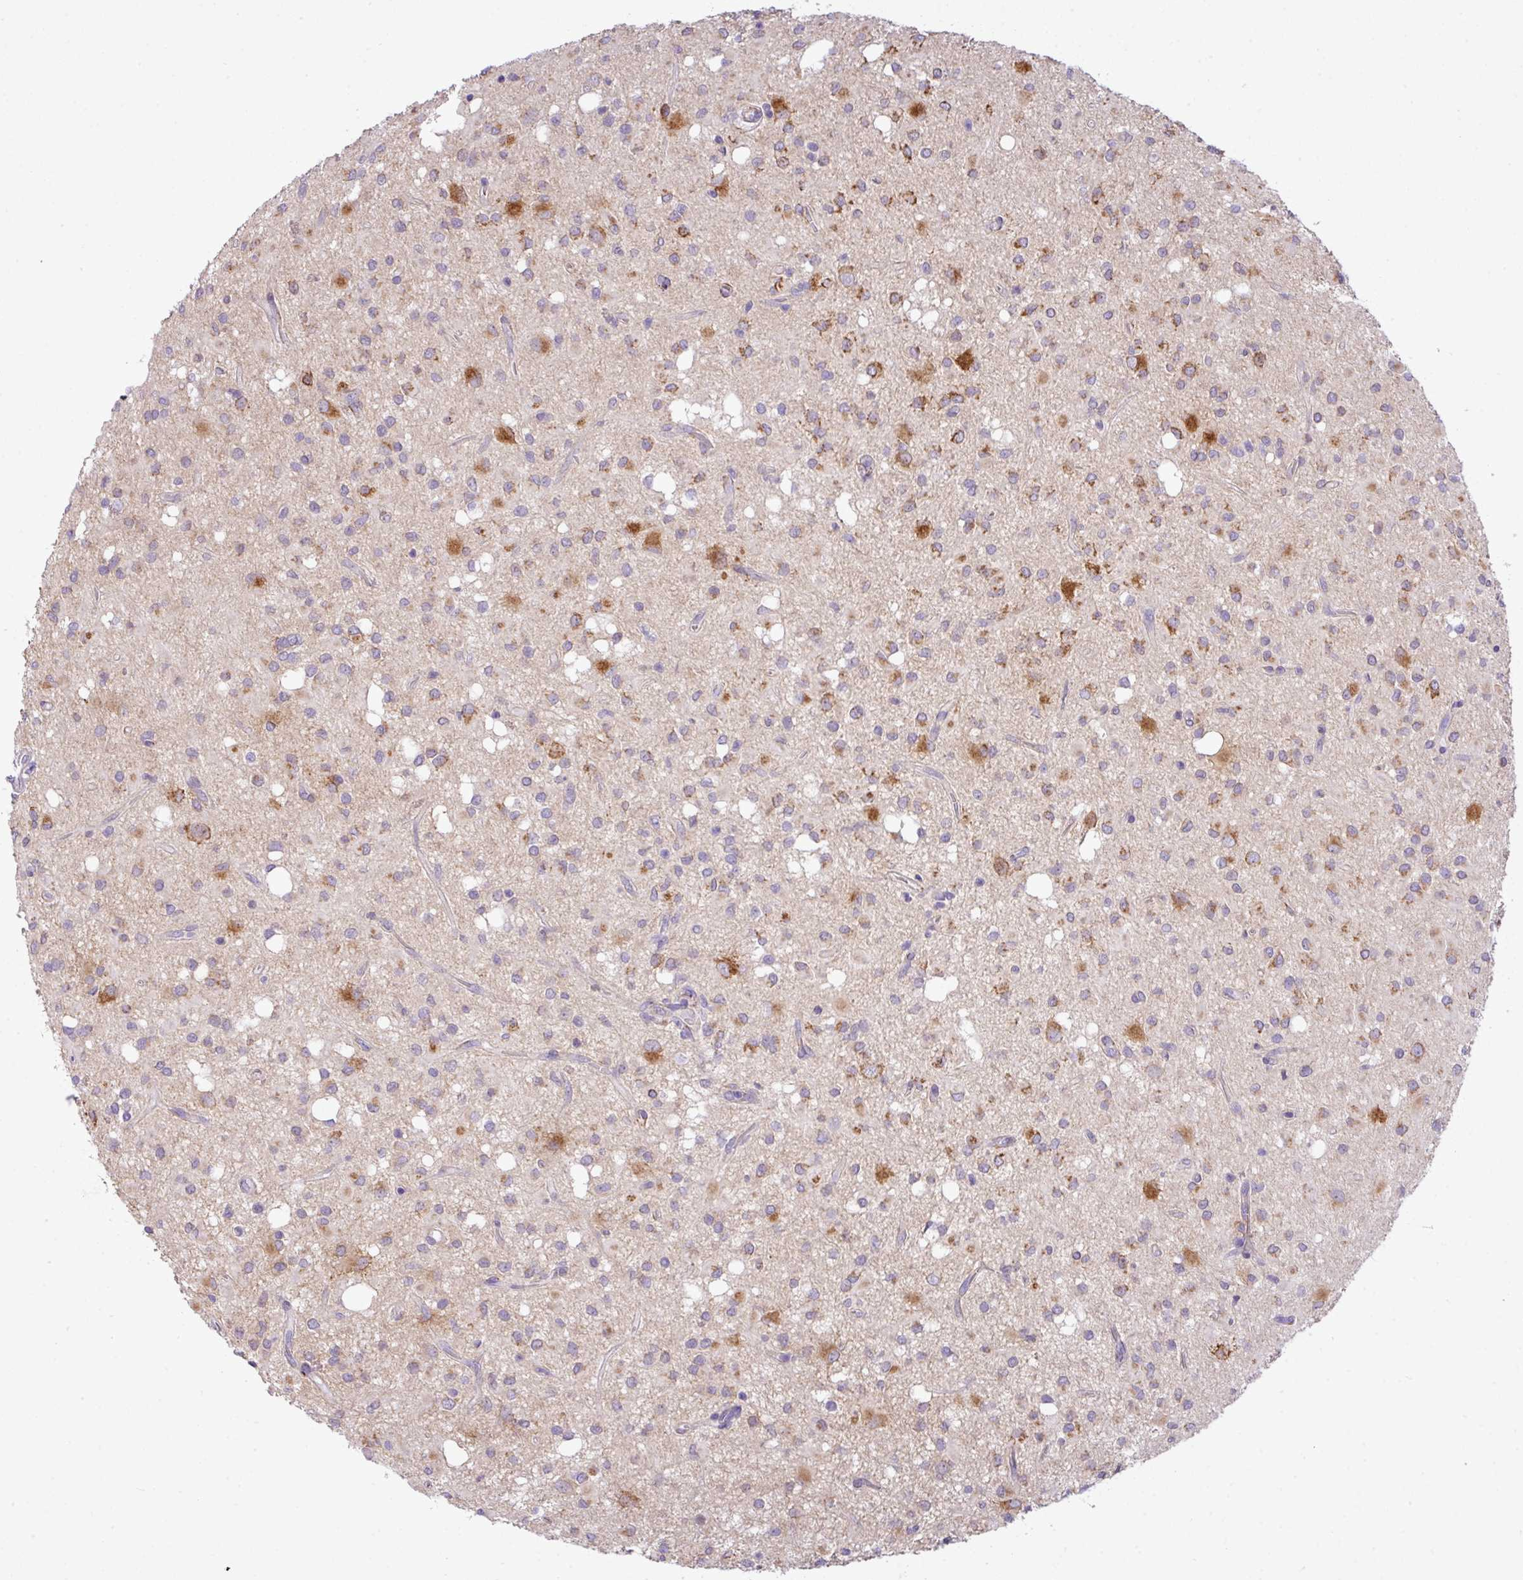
{"staining": {"intensity": "strong", "quantity": "<25%", "location": "cytoplasmic/membranous"}, "tissue": "glioma", "cell_type": "Tumor cells", "image_type": "cancer", "snomed": [{"axis": "morphology", "description": "Glioma, malignant, Low grade"}, {"axis": "topography", "description": "Brain"}], "caption": "A brown stain highlights strong cytoplasmic/membranous staining of a protein in human glioma tumor cells. The staining was performed using DAB (3,3'-diaminobenzidine), with brown indicating positive protein expression. Nuclei are stained blue with hematoxylin.", "gene": "CFAP97", "patient": {"sex": "female", "age": 33}}